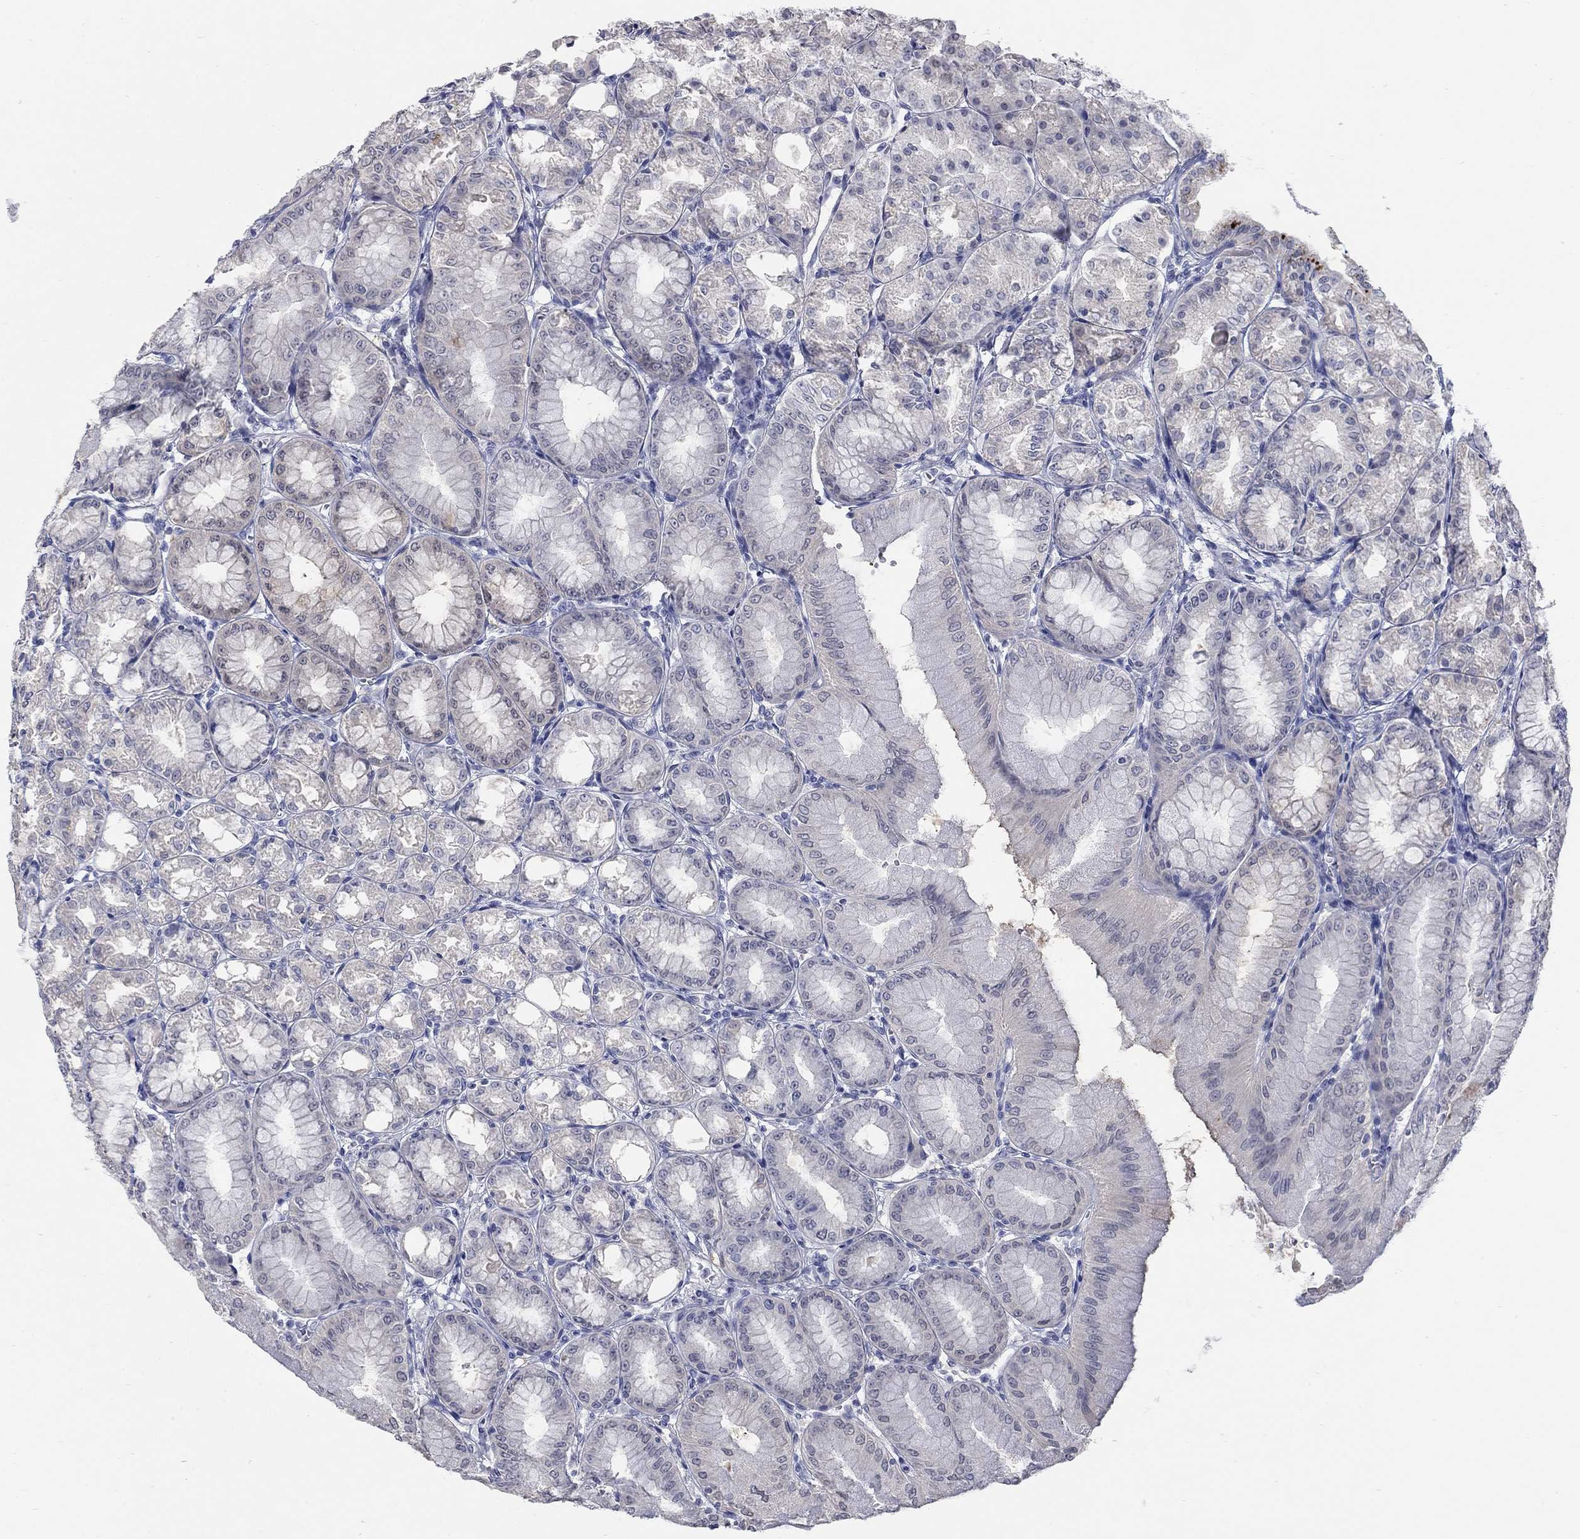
{"staining": {"intensity": "weak", "quantity": "<25%", "location": "cytoplasmic/membranous"}, "tissue": "stomach", "cell_type": "Glandular cells", "image_type": "normal", "snomed": [{"axis": "morphology", "description": "Normal tissue, NOS"}, {"axis": "topography", "description": "Stomach, lower"}], "caption": "A histopathology image of stomach stained for a protein exhibits no brown staining in glandular cells. The staining was performed using DAB (3,3'-diaminobenzidine) to visualize the protein expression in brown, while the nuclei were stained in blue with hematoxylin (Magnification: 20x).", "gene": "ATP6V1G2", "patient": {"sex": "male", "age": 71}}